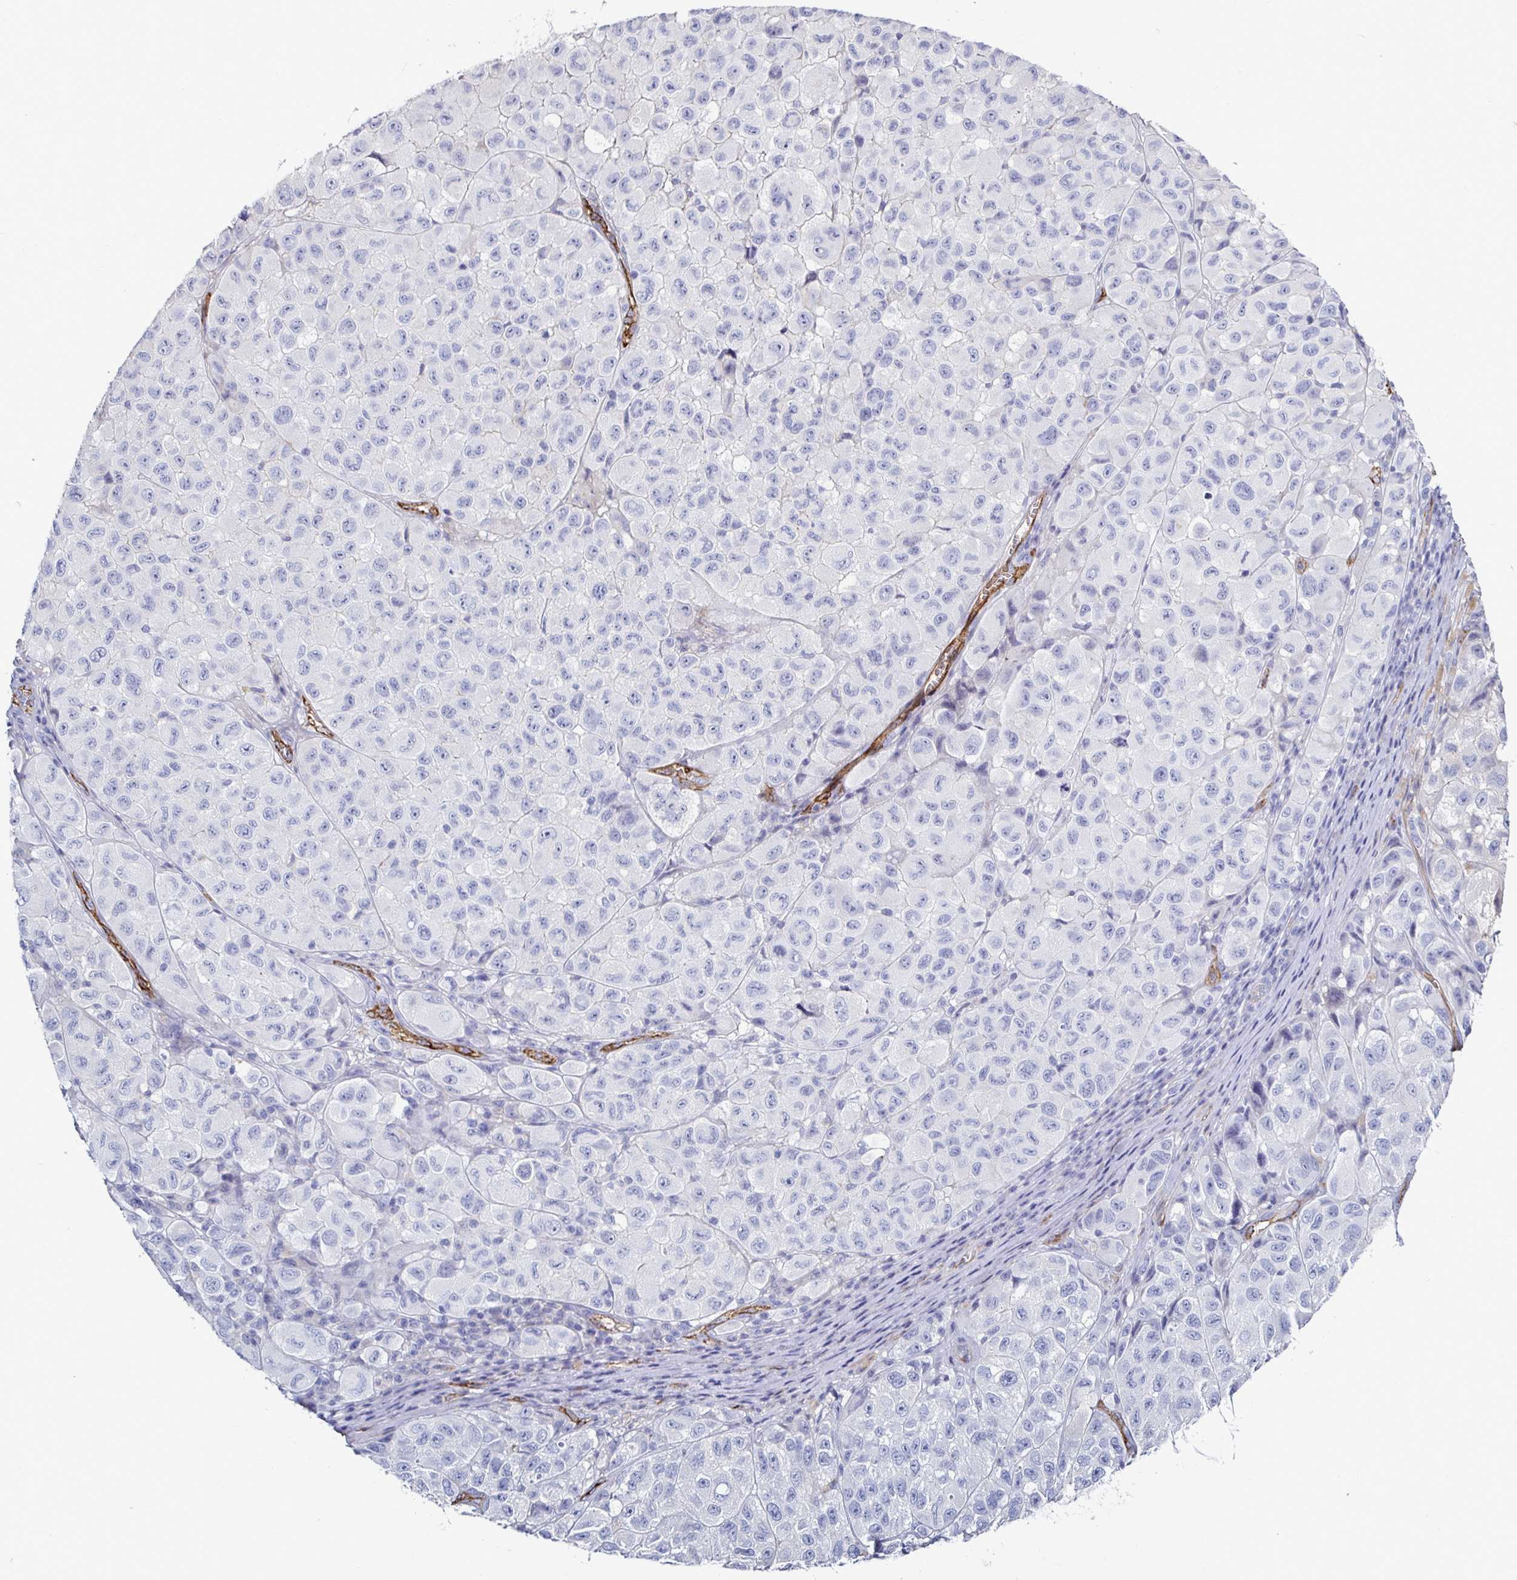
{"staining": {"intensity": "negative", "quantity": "none", "location": "none"}, "tissue": "melanoma", "cell_type": "Tumor cells", "image_type": "cancer", "snomed": [{"axis": "morphology", "description": "Malignant melanoma, NOS"}, {"axis": "topography", "description": "Skin"}], "caption": "Tumor cells are negative for protein expression in human melanoma.", "gene": "ACSBG2", "patient": {"sex": "male", "age": 93}}